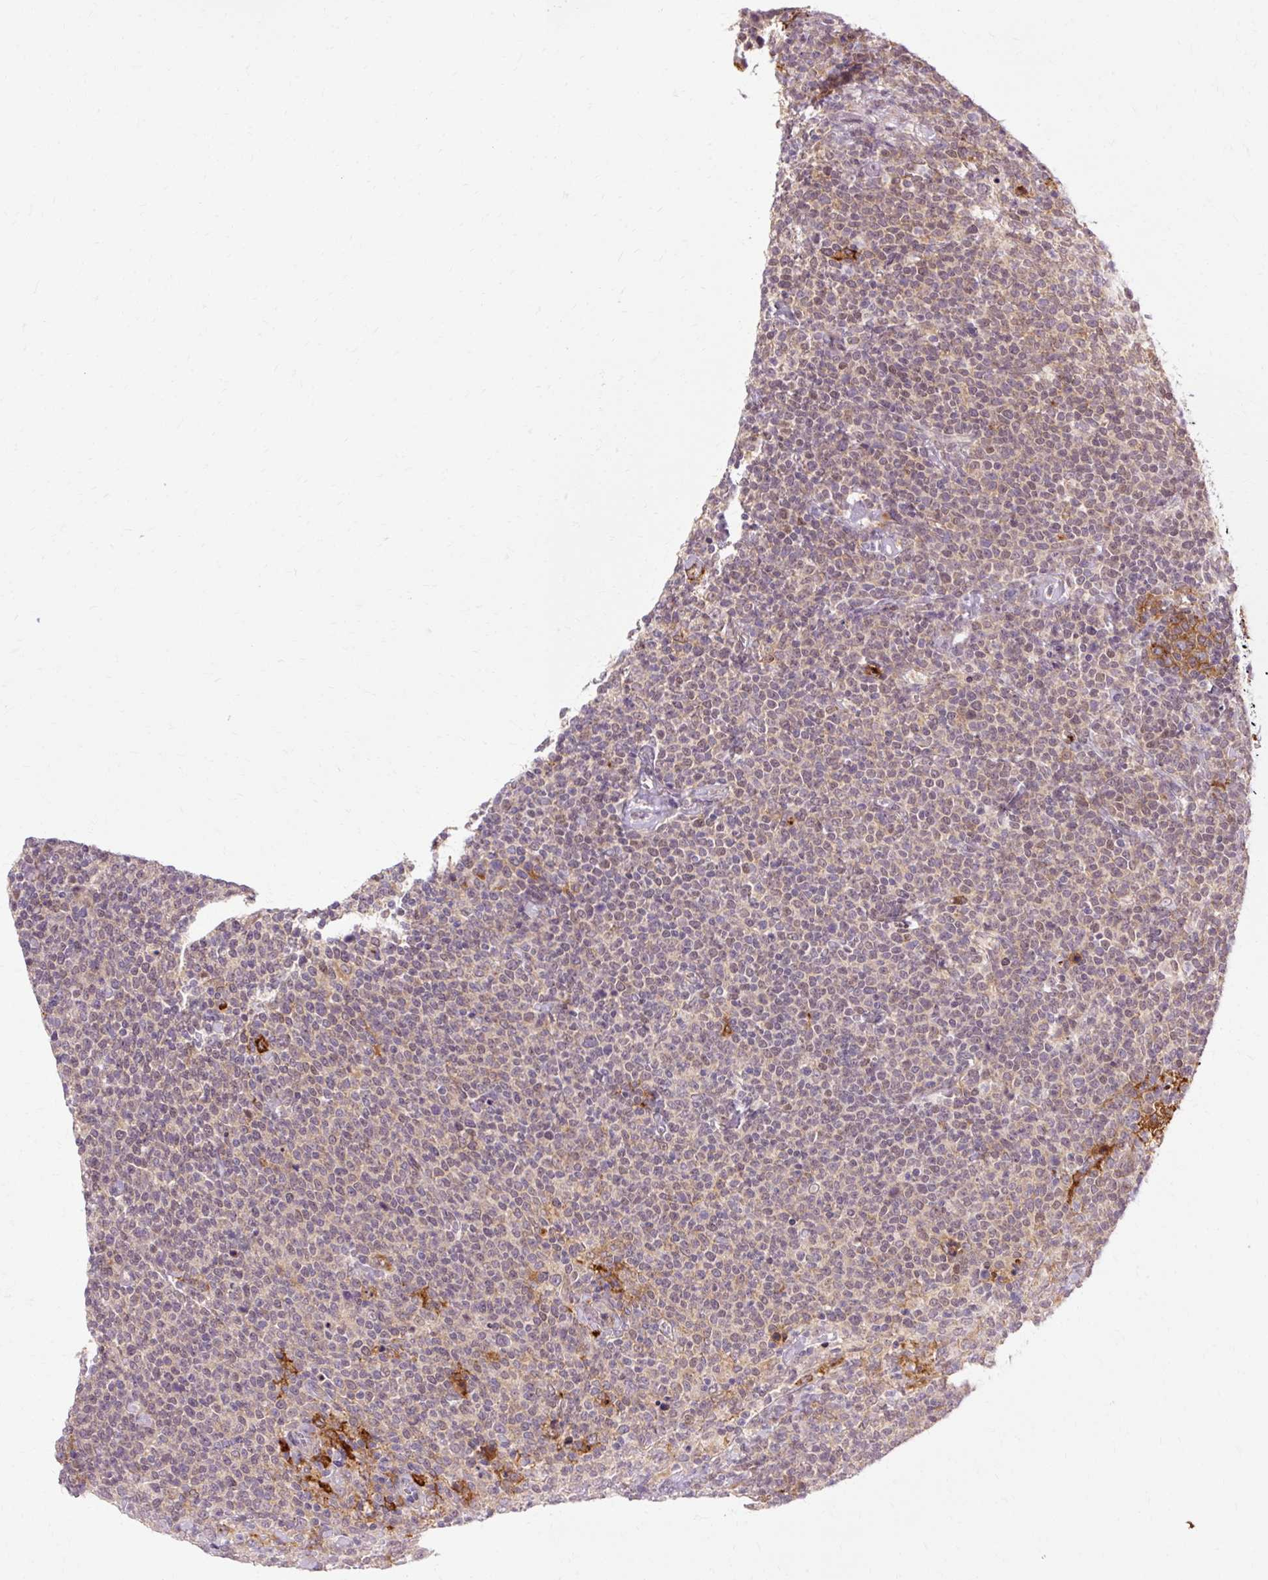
{"staining": {"intensity": "weak", "quantity": "25%-75%", "location": "cytoplasmic/membranous"}, "tissue": "lymphoma", "cell_type": "Tumor cells", "image_type": "cancer", "snomed": [{"axis": "morphology", "description": "Malignant lymphoma, non-Hodgkin's type, High grade"}, {"axis": "topography", "description": "Lymph node"}], "caption": "Brown immunohistochemical staining in human lymphoma demonstrates weak cytoplasmic/membranous expression in about 25%-75% of tumor cells.", "gene": "GEMIN2", "patient": {"sex": "male", "age": 61}}